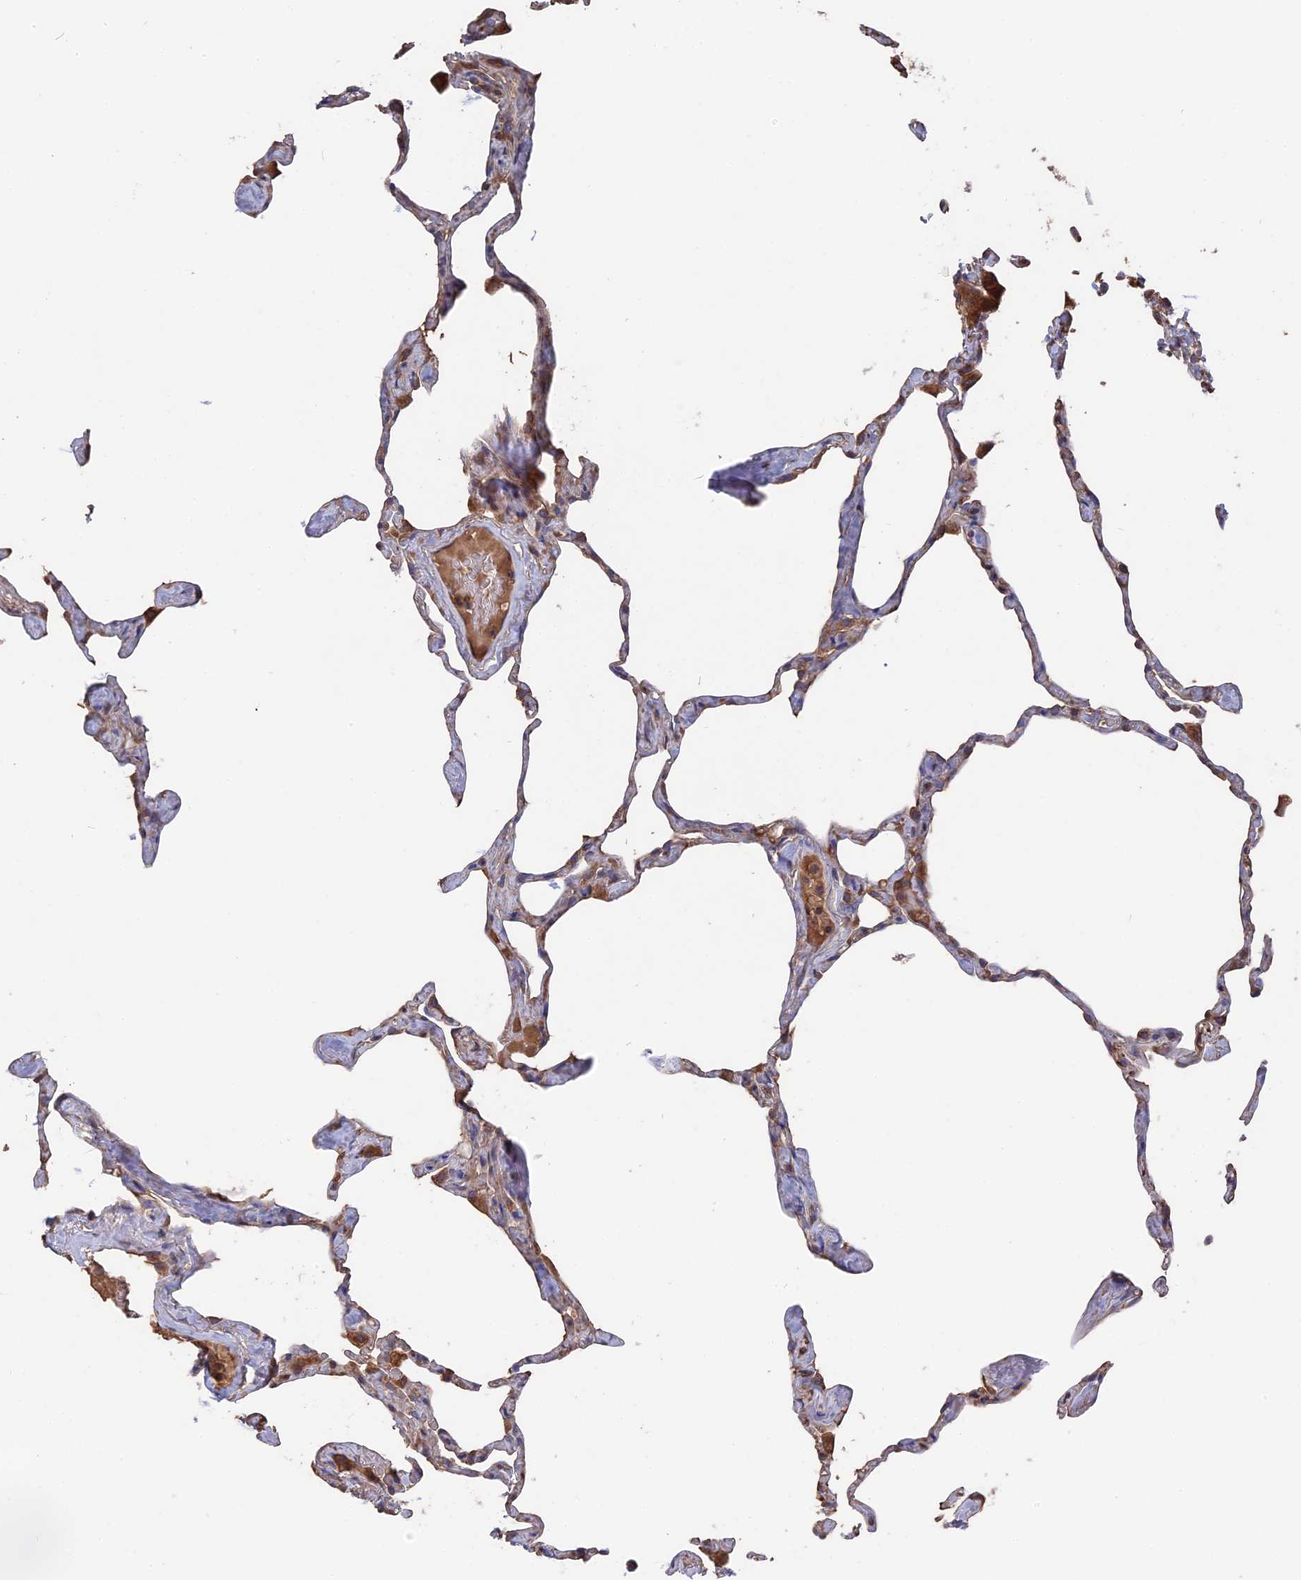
{"staining": {"intensity": "moderate", "quantity": "<25%", "location": "cytoplasmic/membranous"}, "tissue": "lung", "cell_type": "Alveolar cells", "image_type": "normal", "snomed": [{"axis": "morphology", "description": "Normal tissue, NOS"}, {"axis": "topography", "description": "Lung"}], "caption": "Protein positivity by IHC shows moderate cytoplasmic/membranous expression in about <25% of alveolar cells in unremarkable lung. The protein is stained brown, and the nuclei are stained in blue (DAB IHC with brightfield microscopy, high magnification).", "gene": "TELO2", "patient": {"sex": "male", "age": 65}}